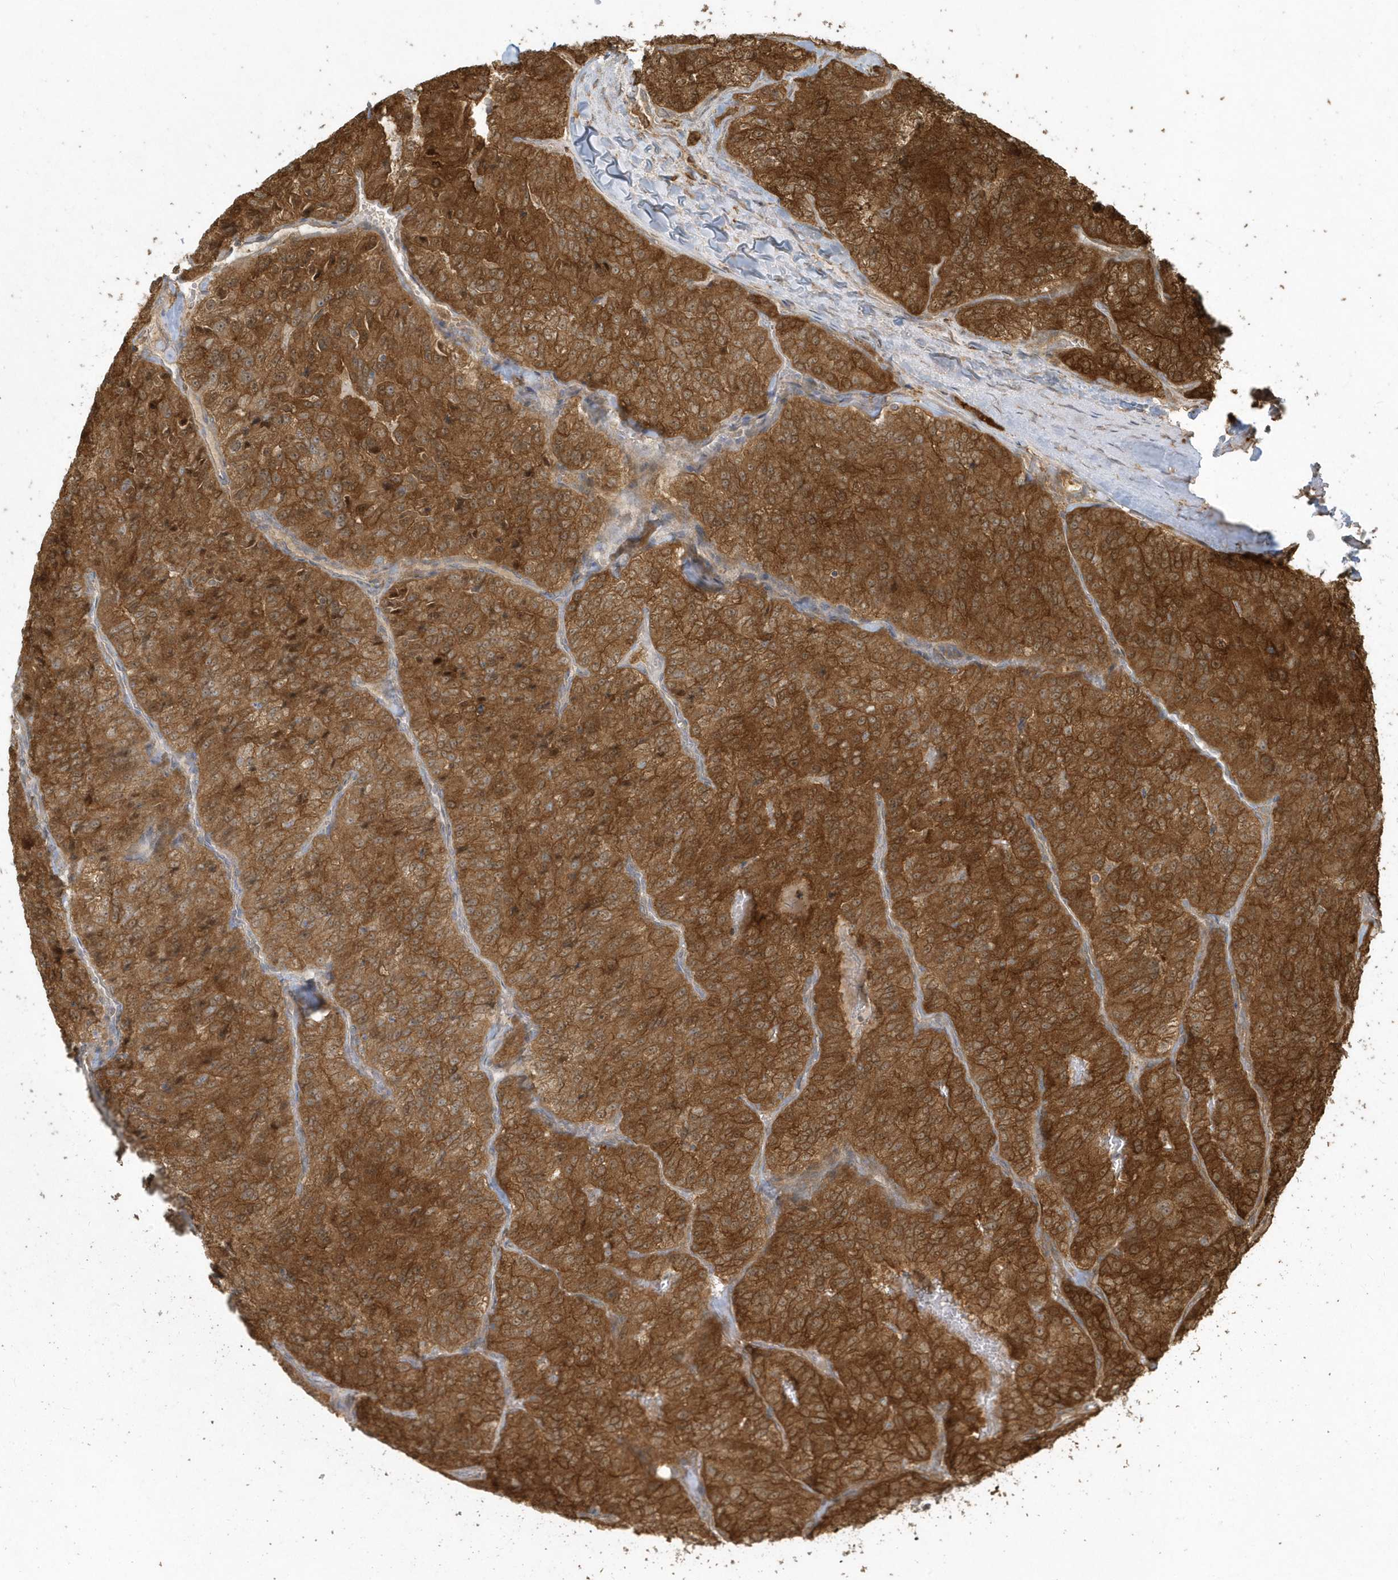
{"staining": {"intensity": "strong", "quantity": ">75%", "location": "cytoplasmic/membranous"}, "tissue": "renal cancer", "cell_type": "Tumor cells", "image_type": "cancer", "snomed": [{"axis": "morphology", "description": "Adenocarcinoma, NOS"}, {"axis": "topography", "description": "Kidney"}], "caption": "Adenocarcinoma (renal) stained with DAB immunohistochemistry demonstrates high levels of strong cytoplasmic/membranous staining in approximately >75% of tumor cells.", "gene": "HNMT", "patient": {"sex": "female", "age": 63}}